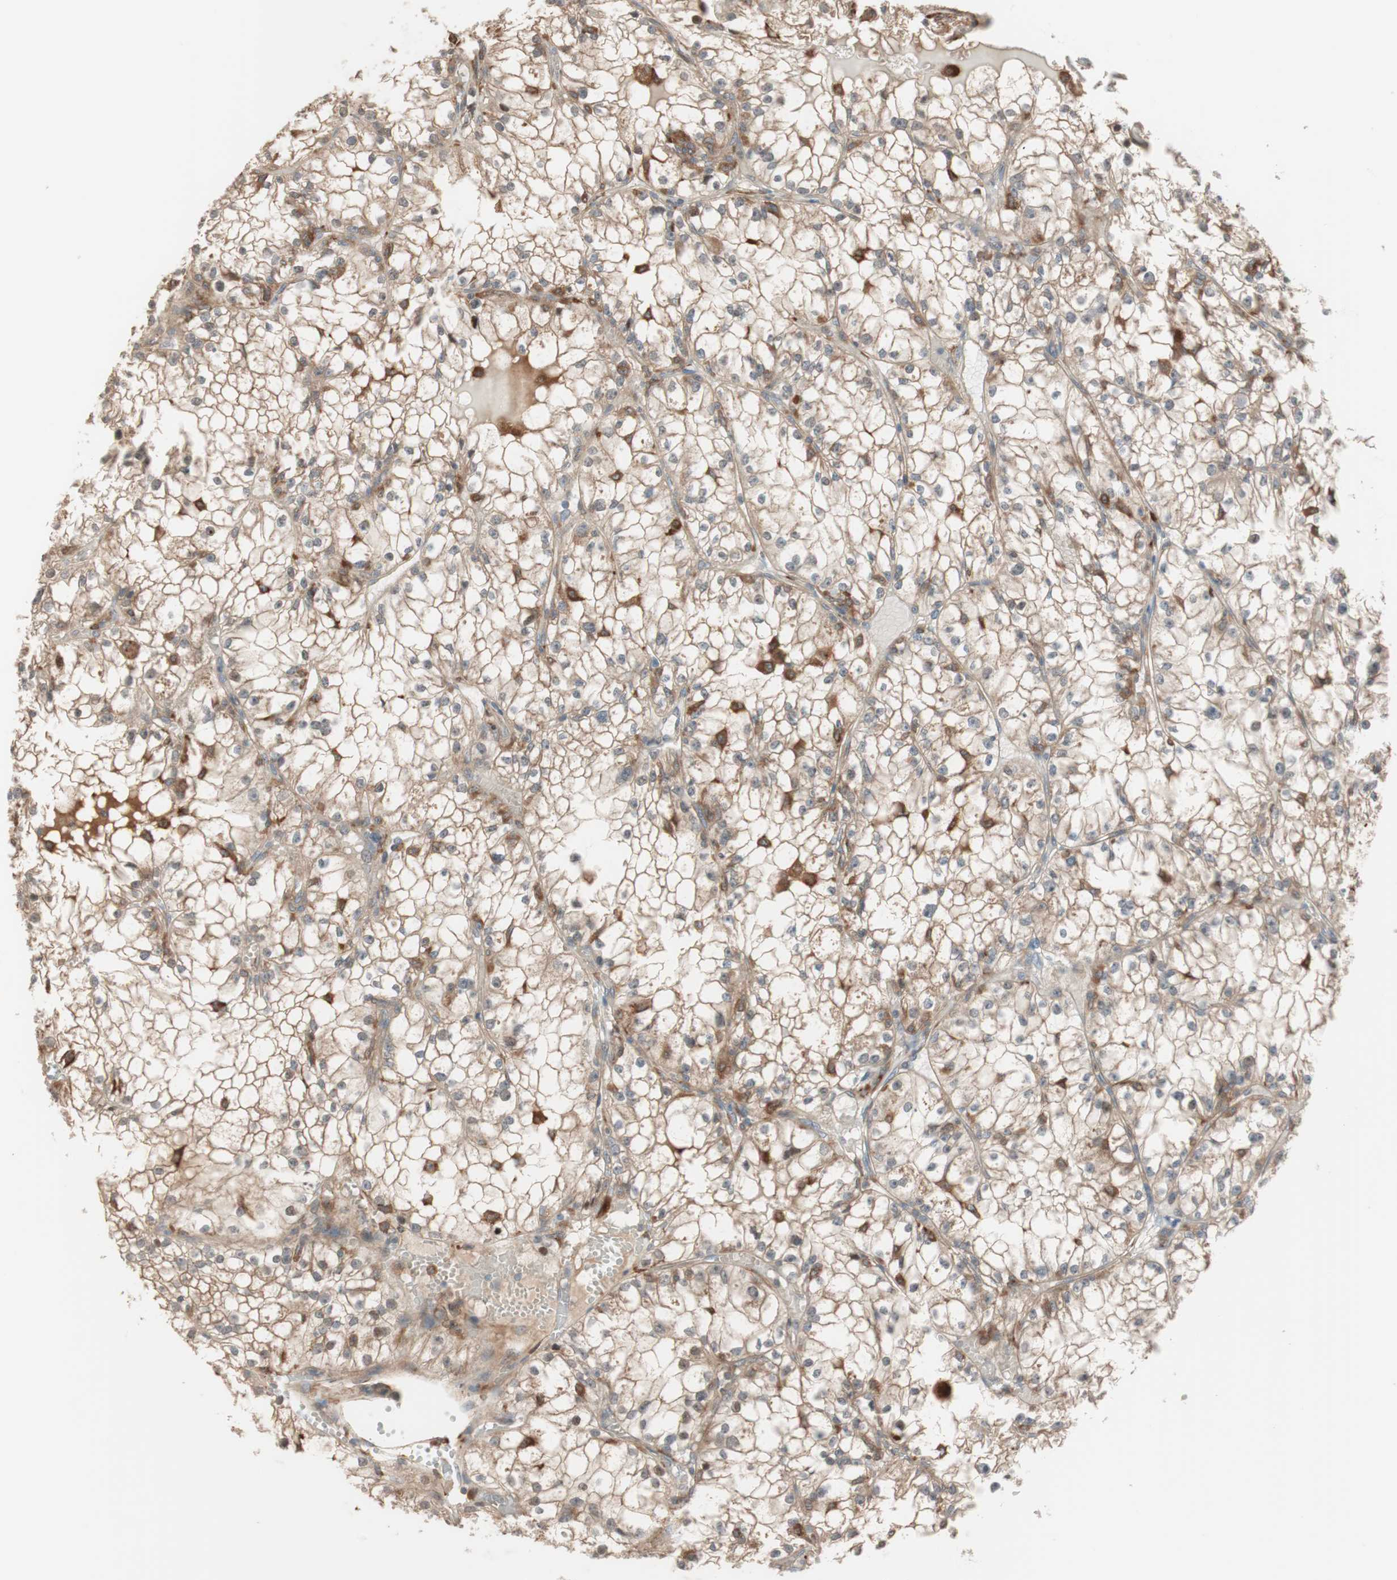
{"staining": {"intensity": "moderate", "quantity": ">75%", "location": "cytoplasmic/membranous"}, "tissue": "renal cancer", "cell_type": "Tumor cells", "image_type": "cancer", "snomed": [{"axis": "morphology", "description": "Adenocarcinoma, NOS"}, {"axis": "topography", "description": "Kidney"}], "caption": "Adenocarcinoma (renal) stained with a brown dye displays moderate cytoplasmic/membranous positive staining in approximately >75% of tumor cells.", "gene": "STAB1", "patient": {"sex": "male", "age": 56}}